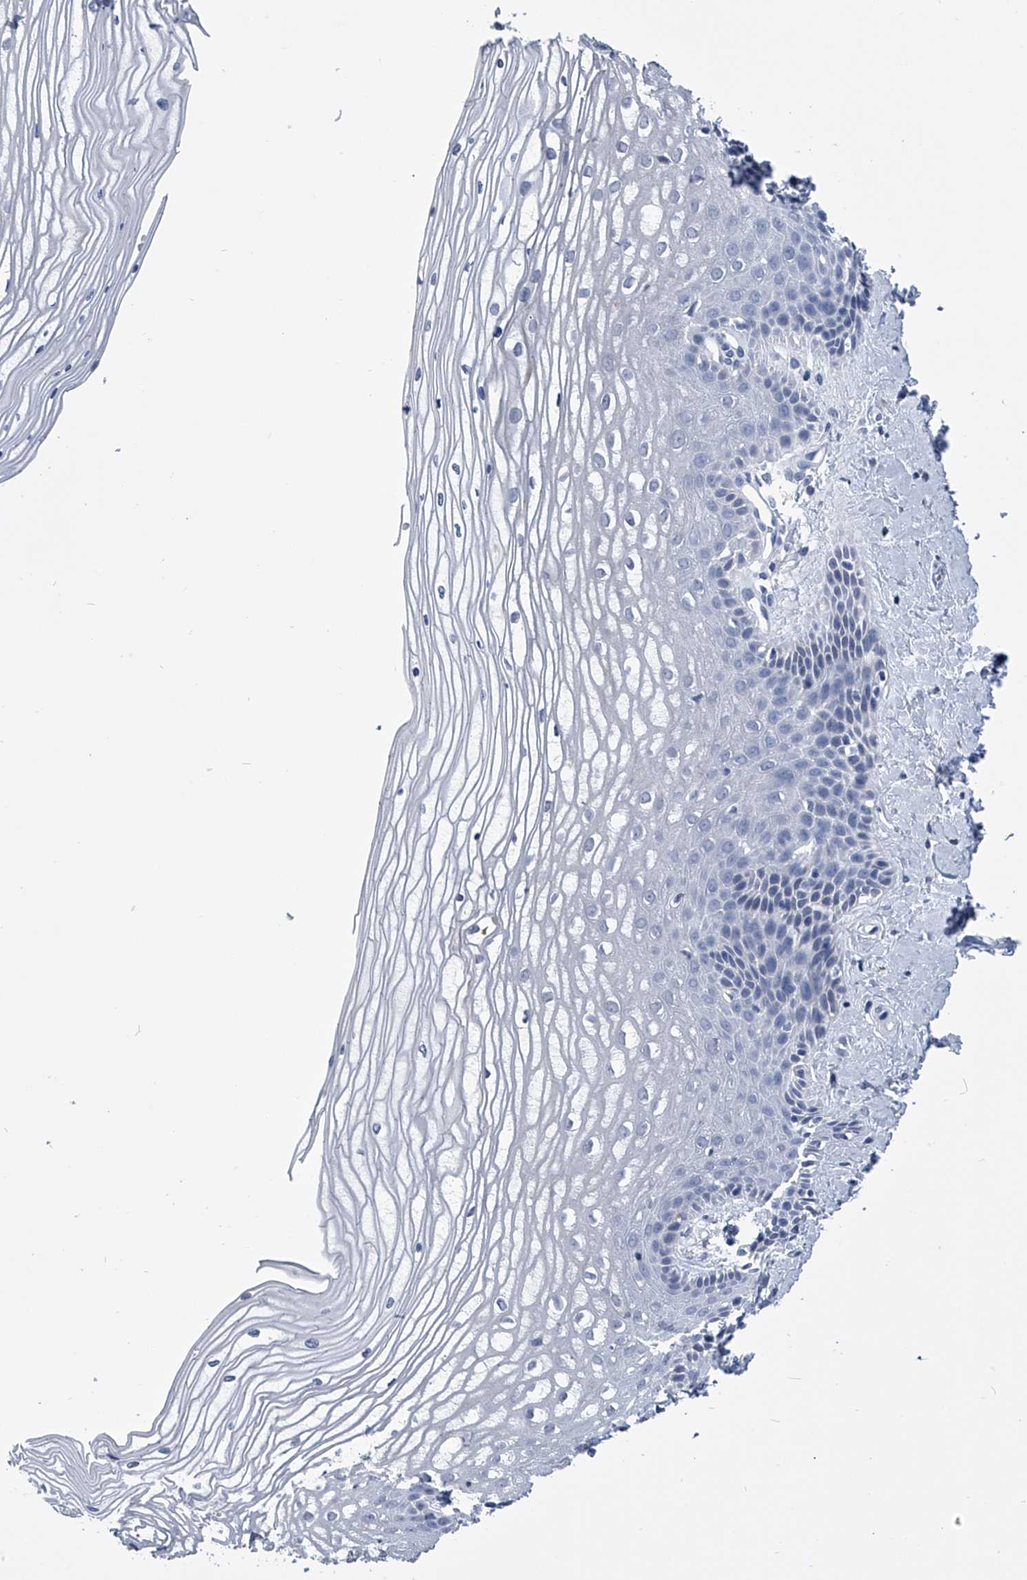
{"staining": {"intensity": "negative", "quantity": "none", "location": "none"}, "tissue": "vagina", "cell_type": "Squamous epithelial cells", "image_type": "normal", "snomed": [{"axis": "morphology", "description": "Normal tissue, NOS"}, {"axis": "topography", "description": "Vagina"}, {"axis": "topography", "description": "Cervix"}], "caption": "Immunohistochemical staining of benign human vagina exhibits no significant expression in squamous epithelial cells.", "gene": "PDXK", "patient": {"sex": "female", "age": 40}}